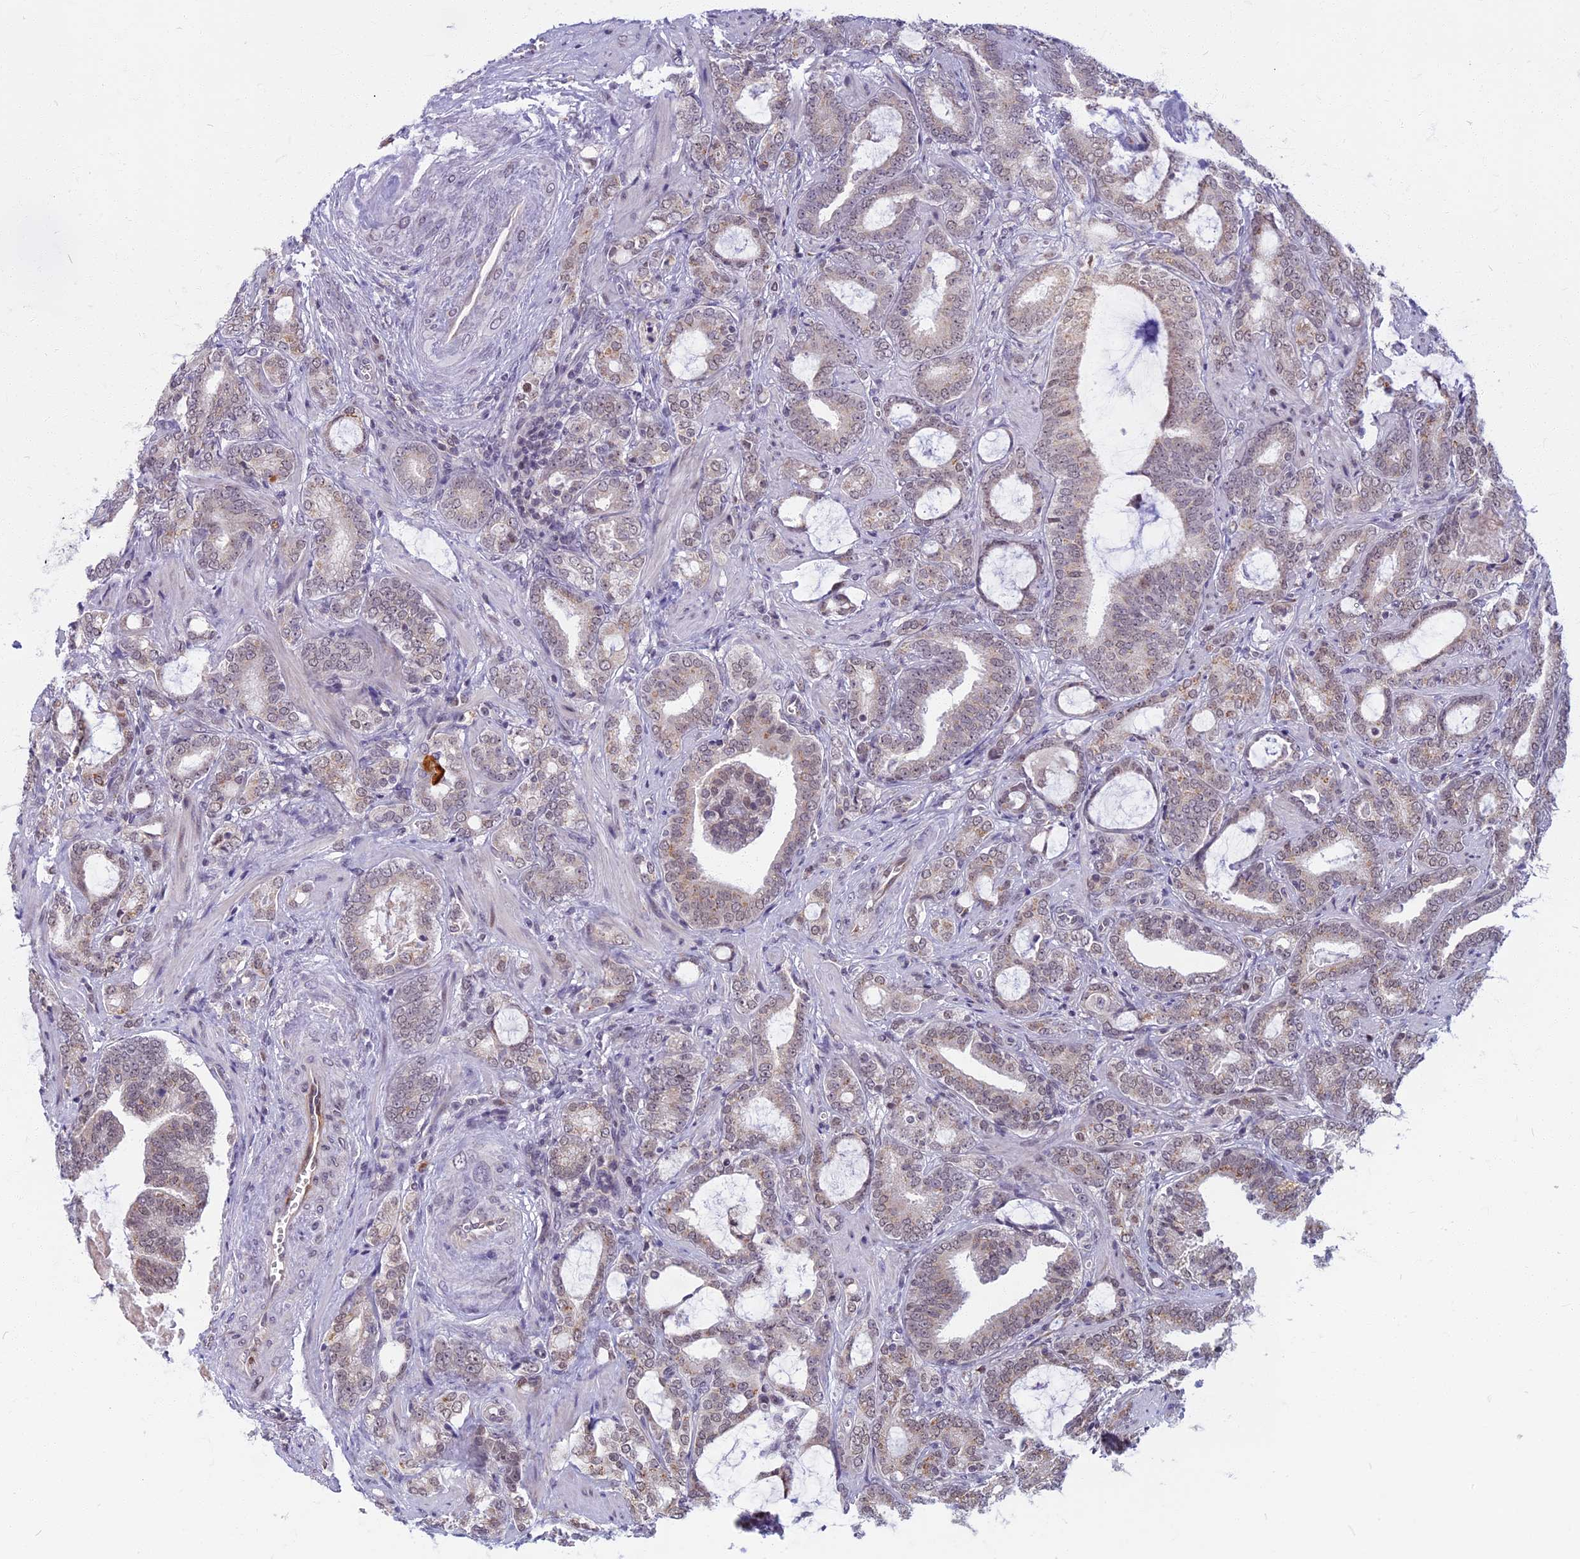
{"staining": {"intensity": "negative", "quantity": "none", "location": "none"}, "tissue": "prostate cancer", "cell_type": "Tumor cells", "image_type": "cancer", "snomed": [{"axis": "morphology", "description": "Adenocarcinoma, High grade"}, {"axis": "topography", "description": "Prostate and seminal vesicle, NOS"}], "caption": "Immunohistochemical staining of human prostate high-grade adenocarcinoma demonstrates no significant positivity in tumor cells. (Brightfield microscopy of DAB (3,3'-diaminobenzidine) immunohistochemistry at high magnification).", "gene": "CCDC113", "patient": {"sex": "male", "age": 67}}